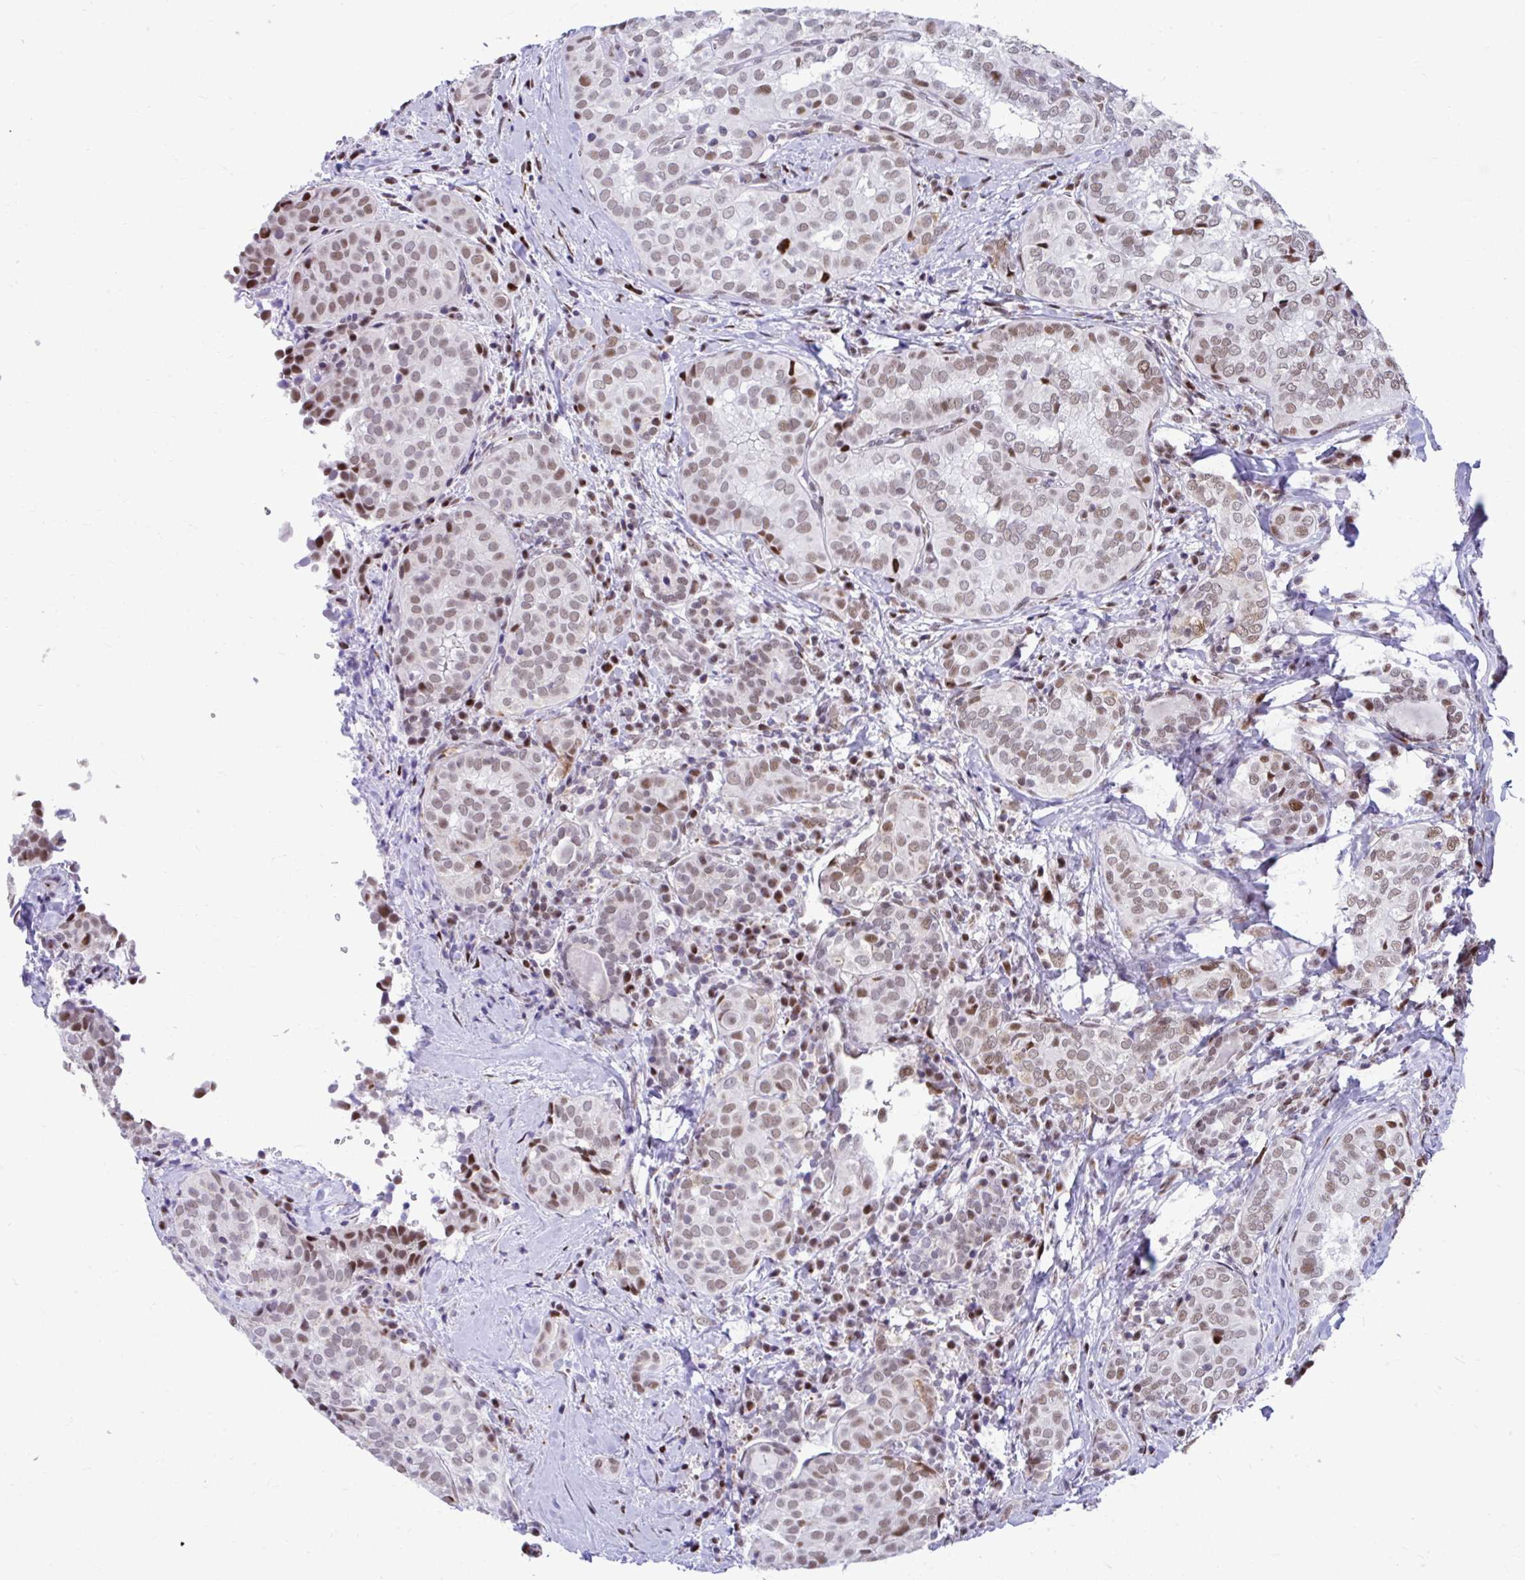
{"staining": {"intensity": "weak", "quantity": ">75%", "location": "nuclear"}, "tissue": "thyroid cancer", "cell_type": "Tumor cells", "image_type": "cancer", "snomed": [{"axis": "morphology", "description": "Papillary adenocarcinoma, NOS"}, {"axis": "topography", "description": "Thyroid gland"}], "caption": "Thyroid cancer (papillary adenocarcinoma) stained for a protein (brown) displays weak nuclear positive staining in approximately >75% of tumor cells.", "gene": "SLC35C2", "patient": {"sex": "female", "age": 30}}